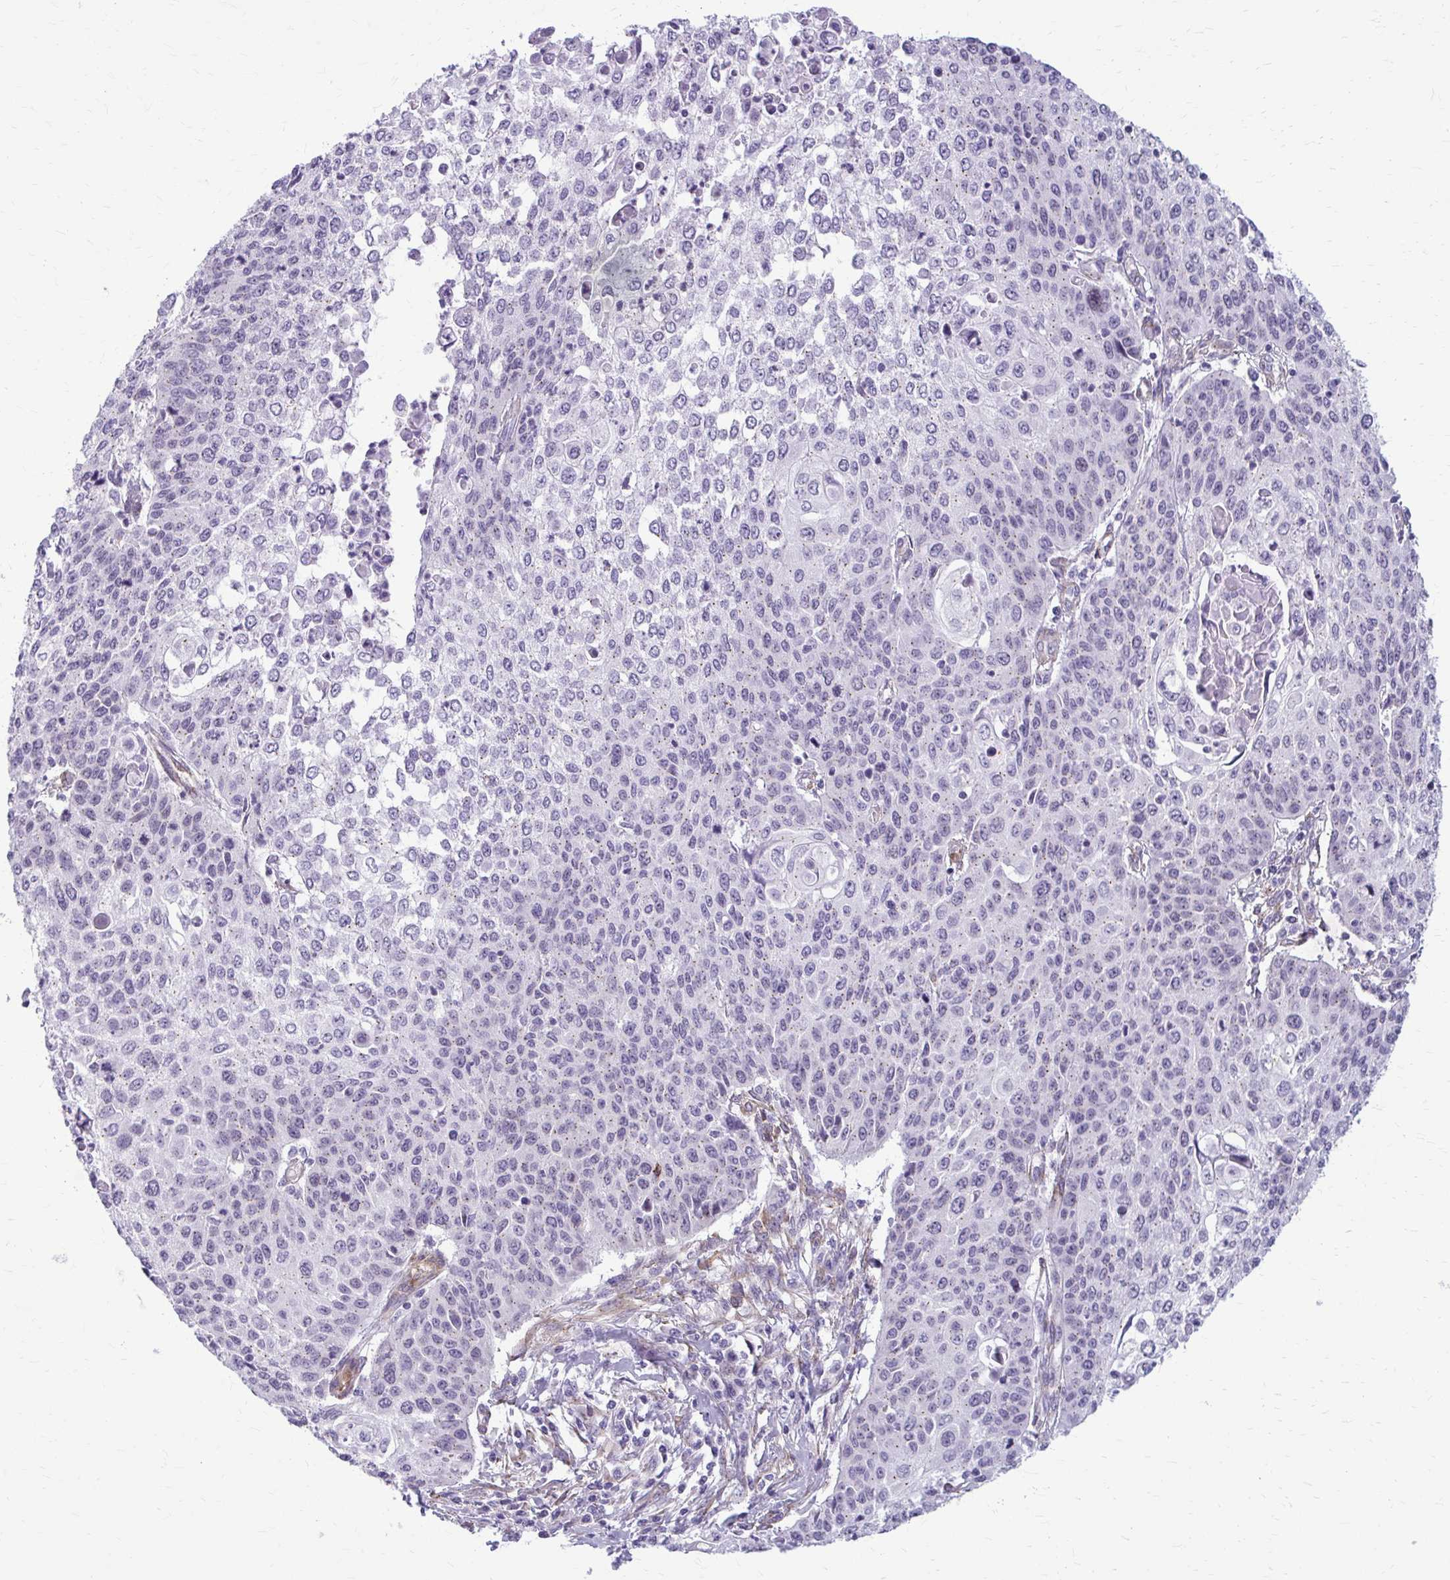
{"staining": {"intensity": "negative", "quantity": "none", "location": "none"}, "tissue": "cervical cancer", "cell_type": "Tumor cells", "image_type": "cancer", "snomed": [{"axis": "morphology", "description": "Squamous cell carcinoma, NOS"}, {"axis": "topography", "description": "Cervix"}], "caption": "Tumor cells are negative for protein expression in human cervical cancer. Brightfield microscopy of IHC stained with DAB (brown) and hematoxylin (blue), captured at high magnification.", "gene": "DEPP1", "patient": {"sex": "female", "age": 65}}